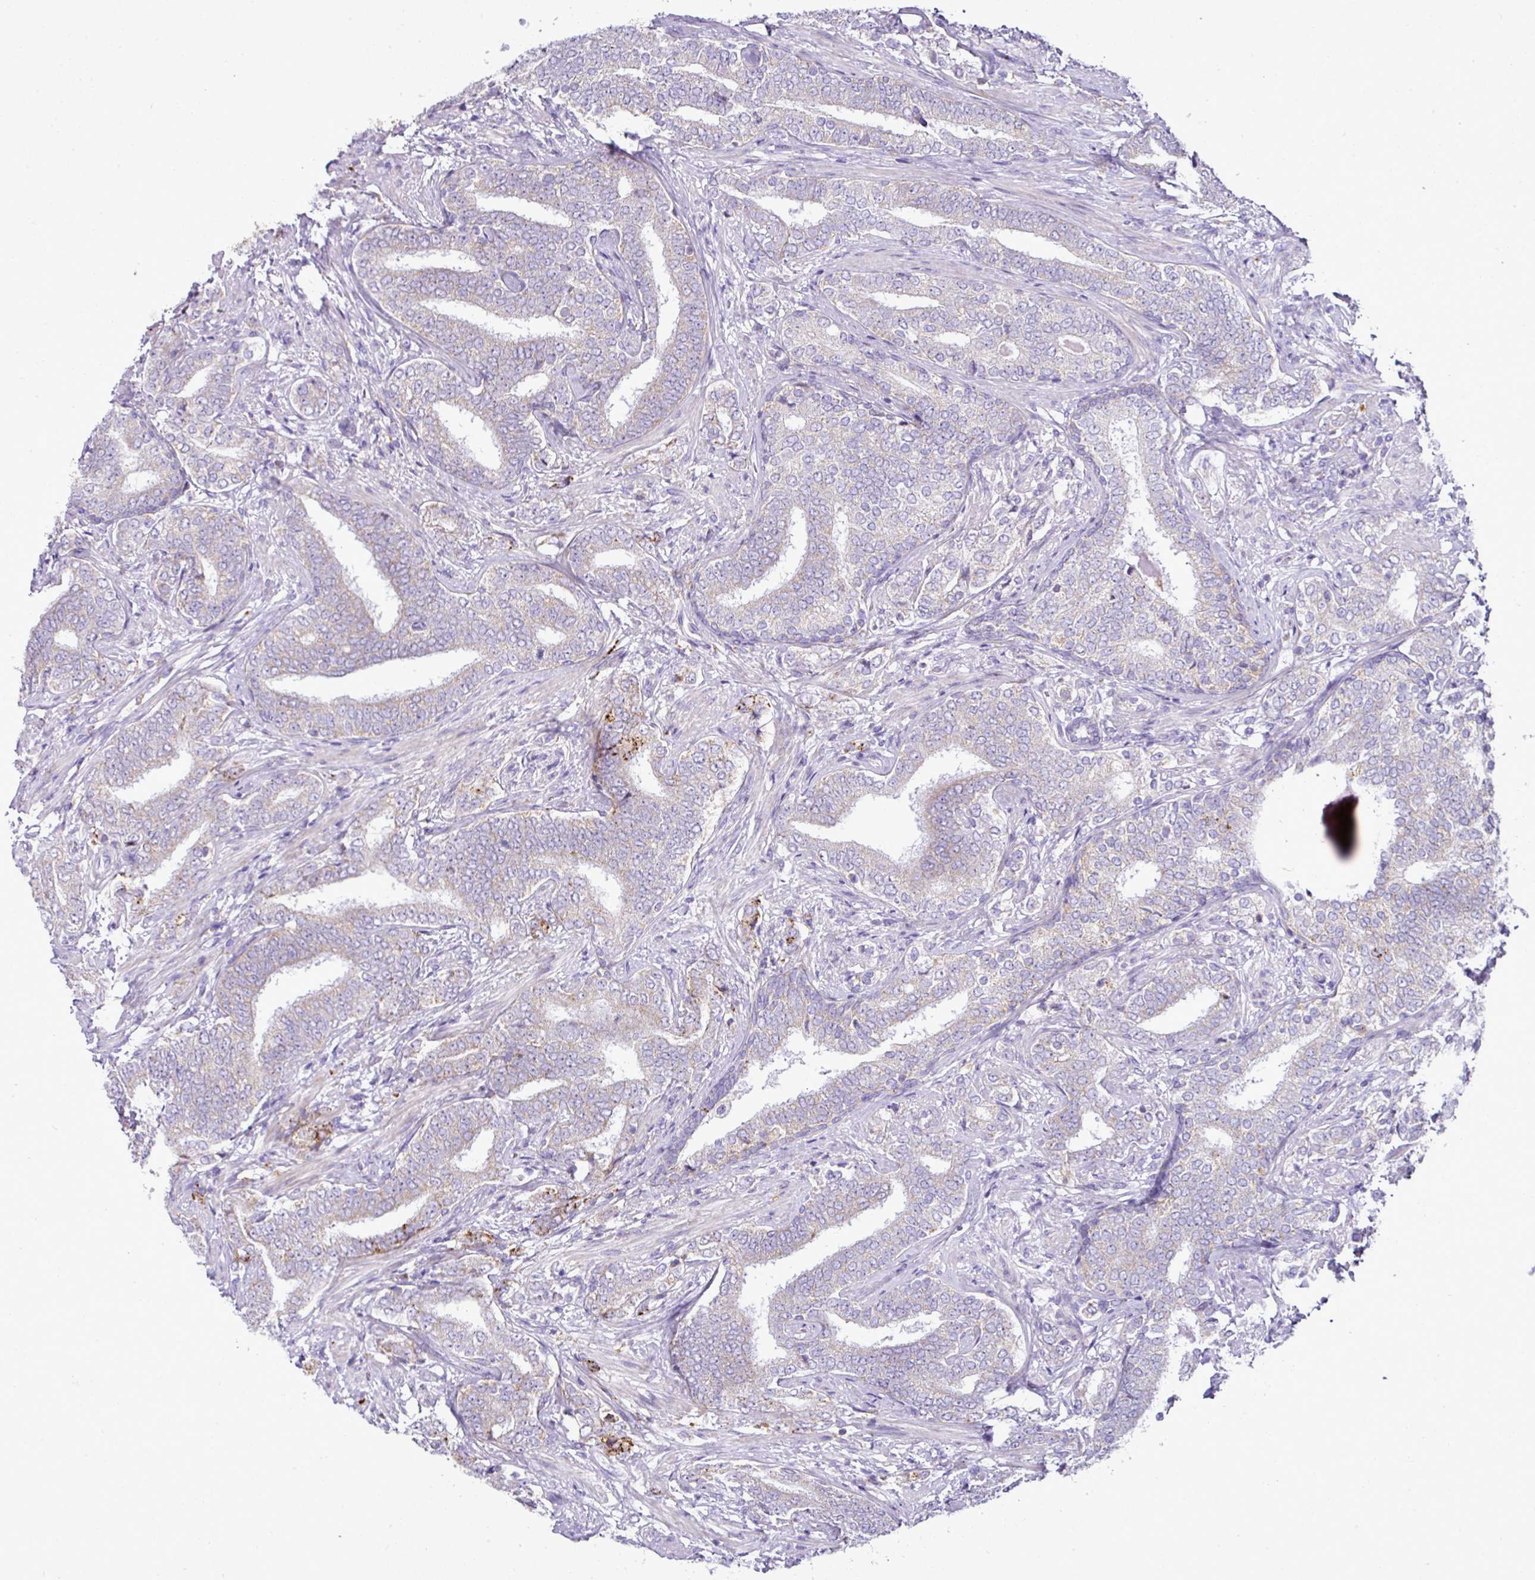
{"staining": {"intensity": "moderate", "quantity": "<25%", "location": "cytoplasmic/membranous"}, "tissue": "prostate cancer", "cell_type": "Tumor cells", "image_type": "cancer", "snomed": [{"axis": "morphology", "description": "Adenocarcinoma, High grade"}, {"axis": "topography", "description": "Prostate"}], "caption": "An IHC histopathology image of tumor tissue is shown. Protein staining in brown highlights moderate cytoplasmic/membranous positivity in prostate cancer within tumor cells.", "gene": "PGAP4", "patient": {"sex": "male", "age": 72}}